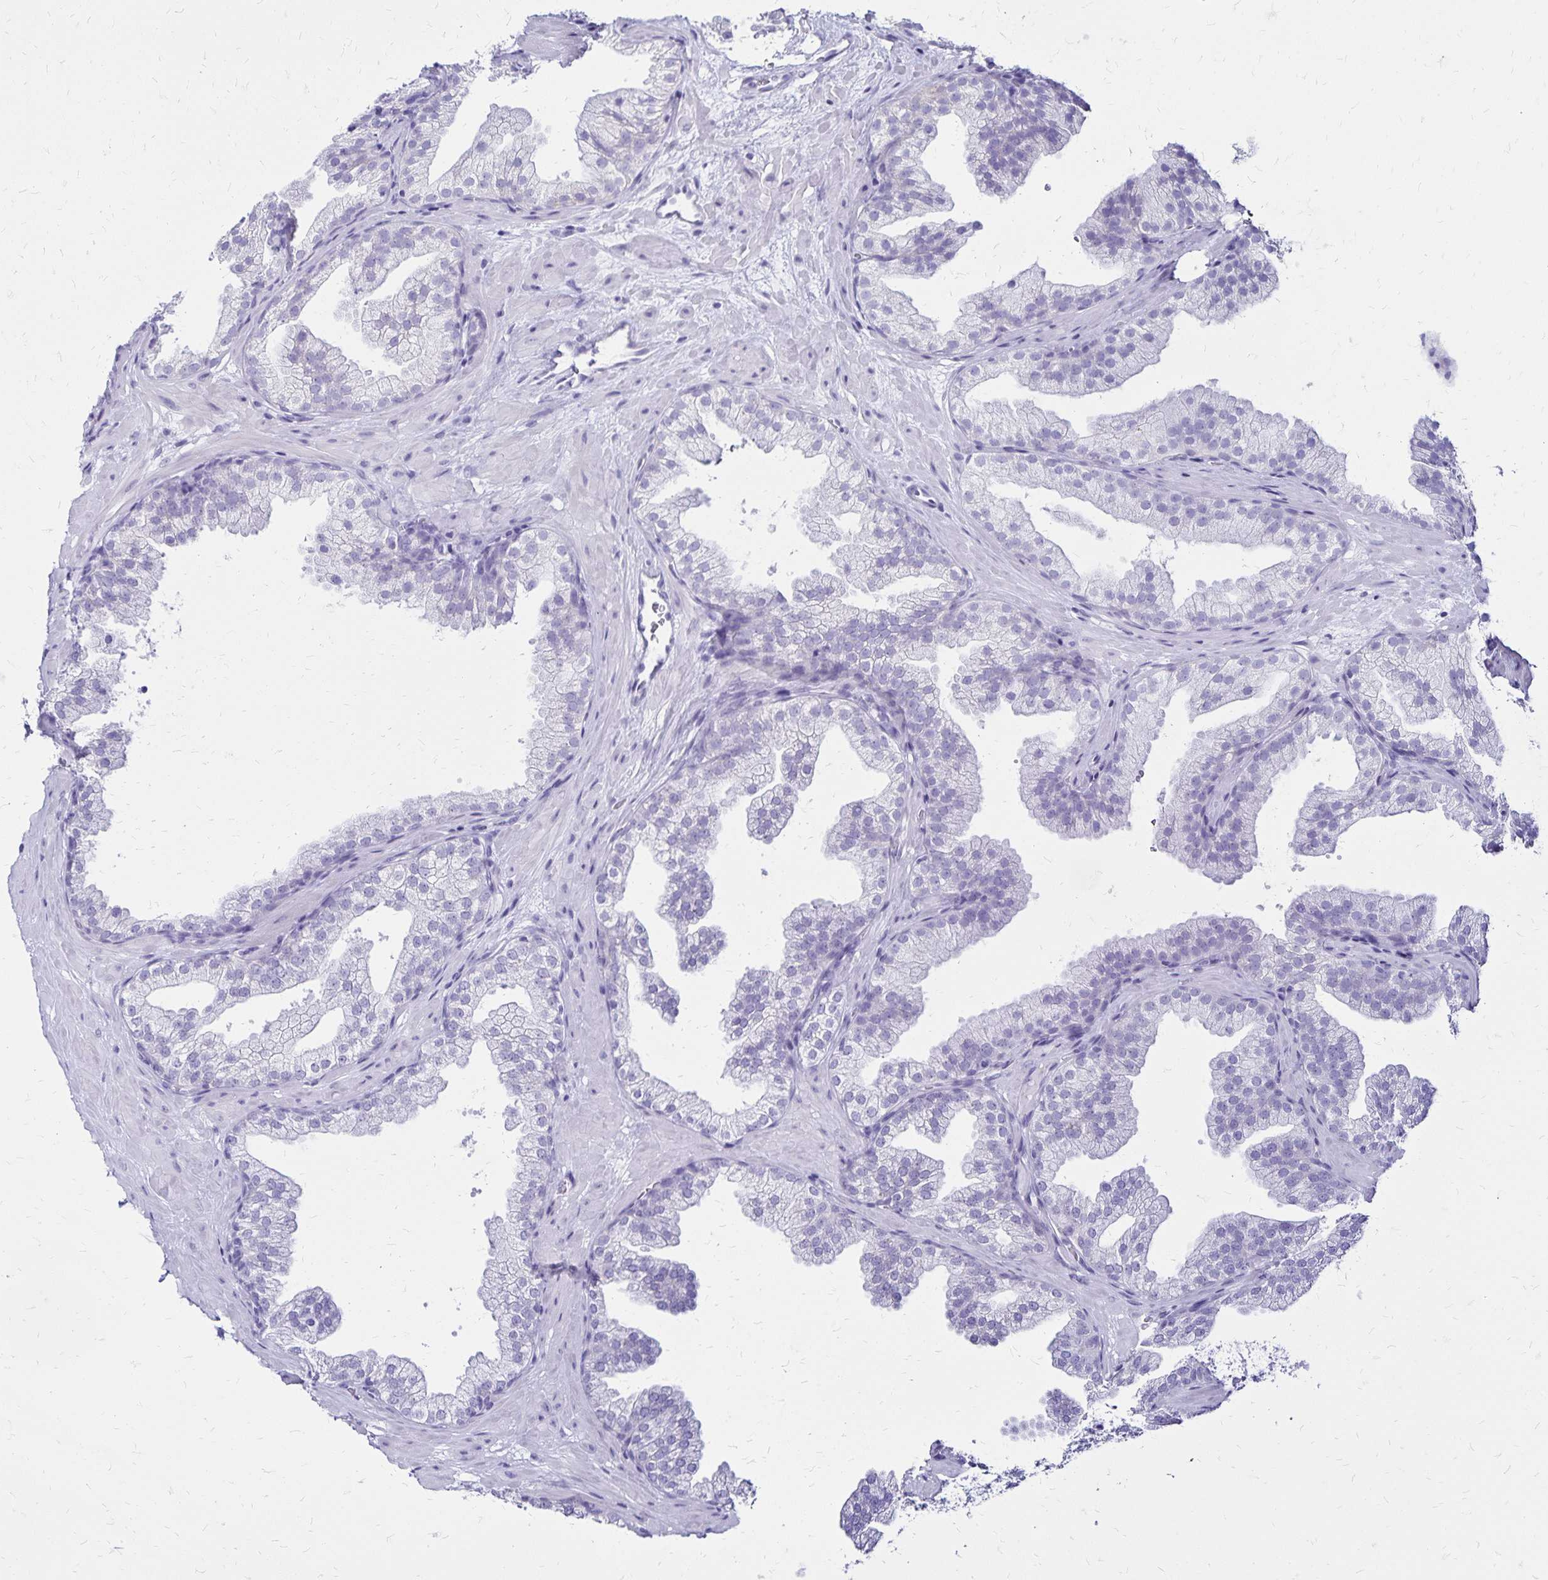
{"staining": {"intensity": "negative", "quantity": "none", "location": "none"}, "tissue": "prostate", "cell_type": "Glandular cells", "image_type": "normal", "snomed": [{"axis": "morphology", "description": "Normal tissue, NOS"}, {"axis": "topography", "description": "Prostate"}], "caption": "This is a image of immunohistochemistry staining of normal prostate, which shows no expression in glandular cells. The staining was performed using DAB (3,3'-diaminobenzidine) to visualize the protein expression in brown, while the nuclei were stained in blue with hematoxylin (Magnification: 20x).", "gene": "LIN28B", "patient": {"sex": "male", "age": 37}}